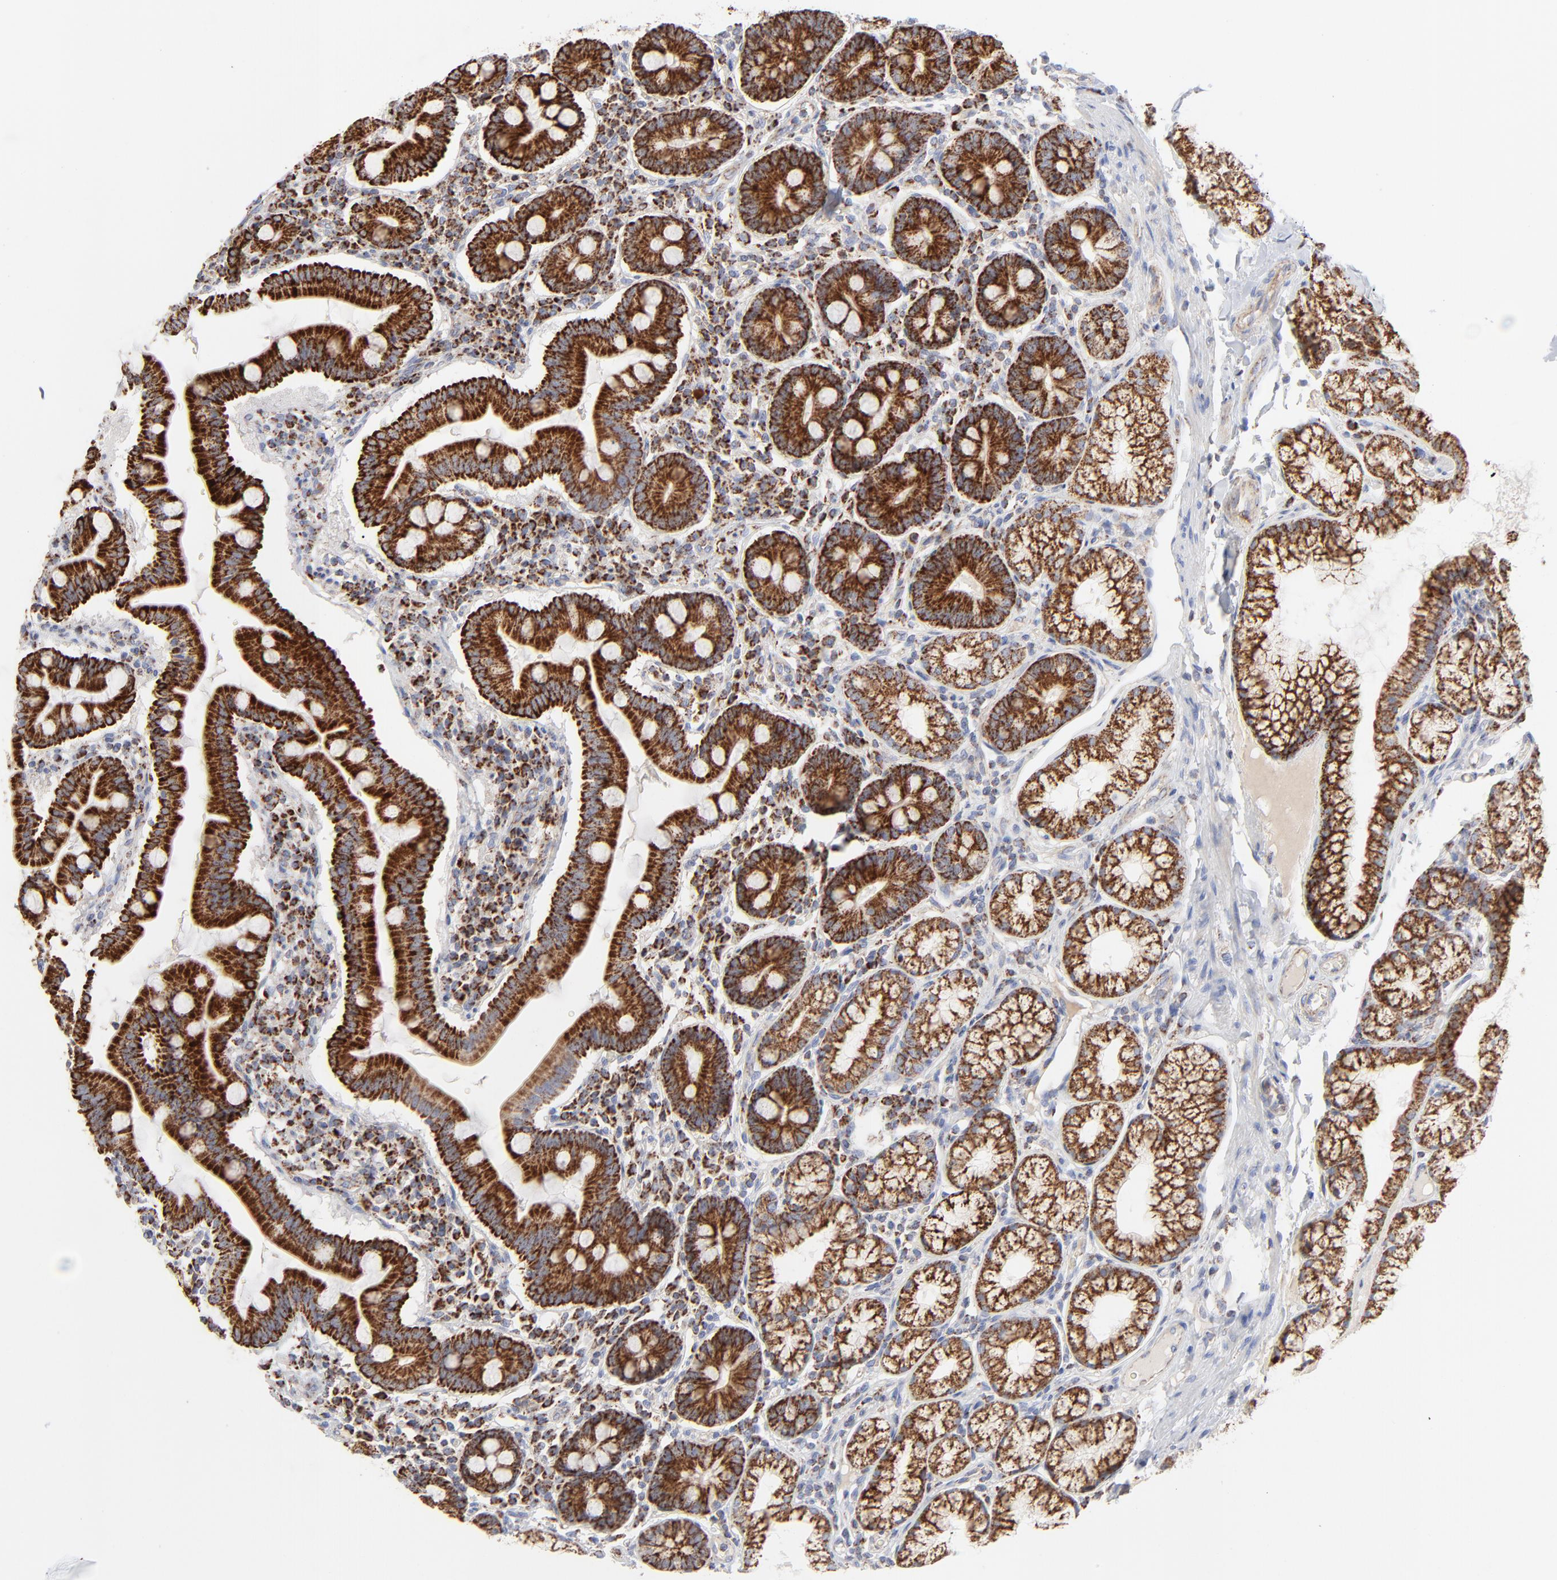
{"staining": {"intensity": "strong", "quantity": ">75%", "location": "cytoplasmic/membranous"}, "tissue": "duodenum", "cell_type": "Glandular cells", "image_type": "normal", "snomed": [{"axis": "morphology", "description": "Normal tissue, NOS"}, {"axis": "topography", "description": "Duodenum"}], "caption": "Protein staining of normal duodenum exhibits strong cytoplasmic/membranous positivity in approximately >75% of glandular cells. The protein is shown in brown color, while the nuclei are stained blue.", "gene": "ASB3", "patient": {"sex": "male", "age": 50}}